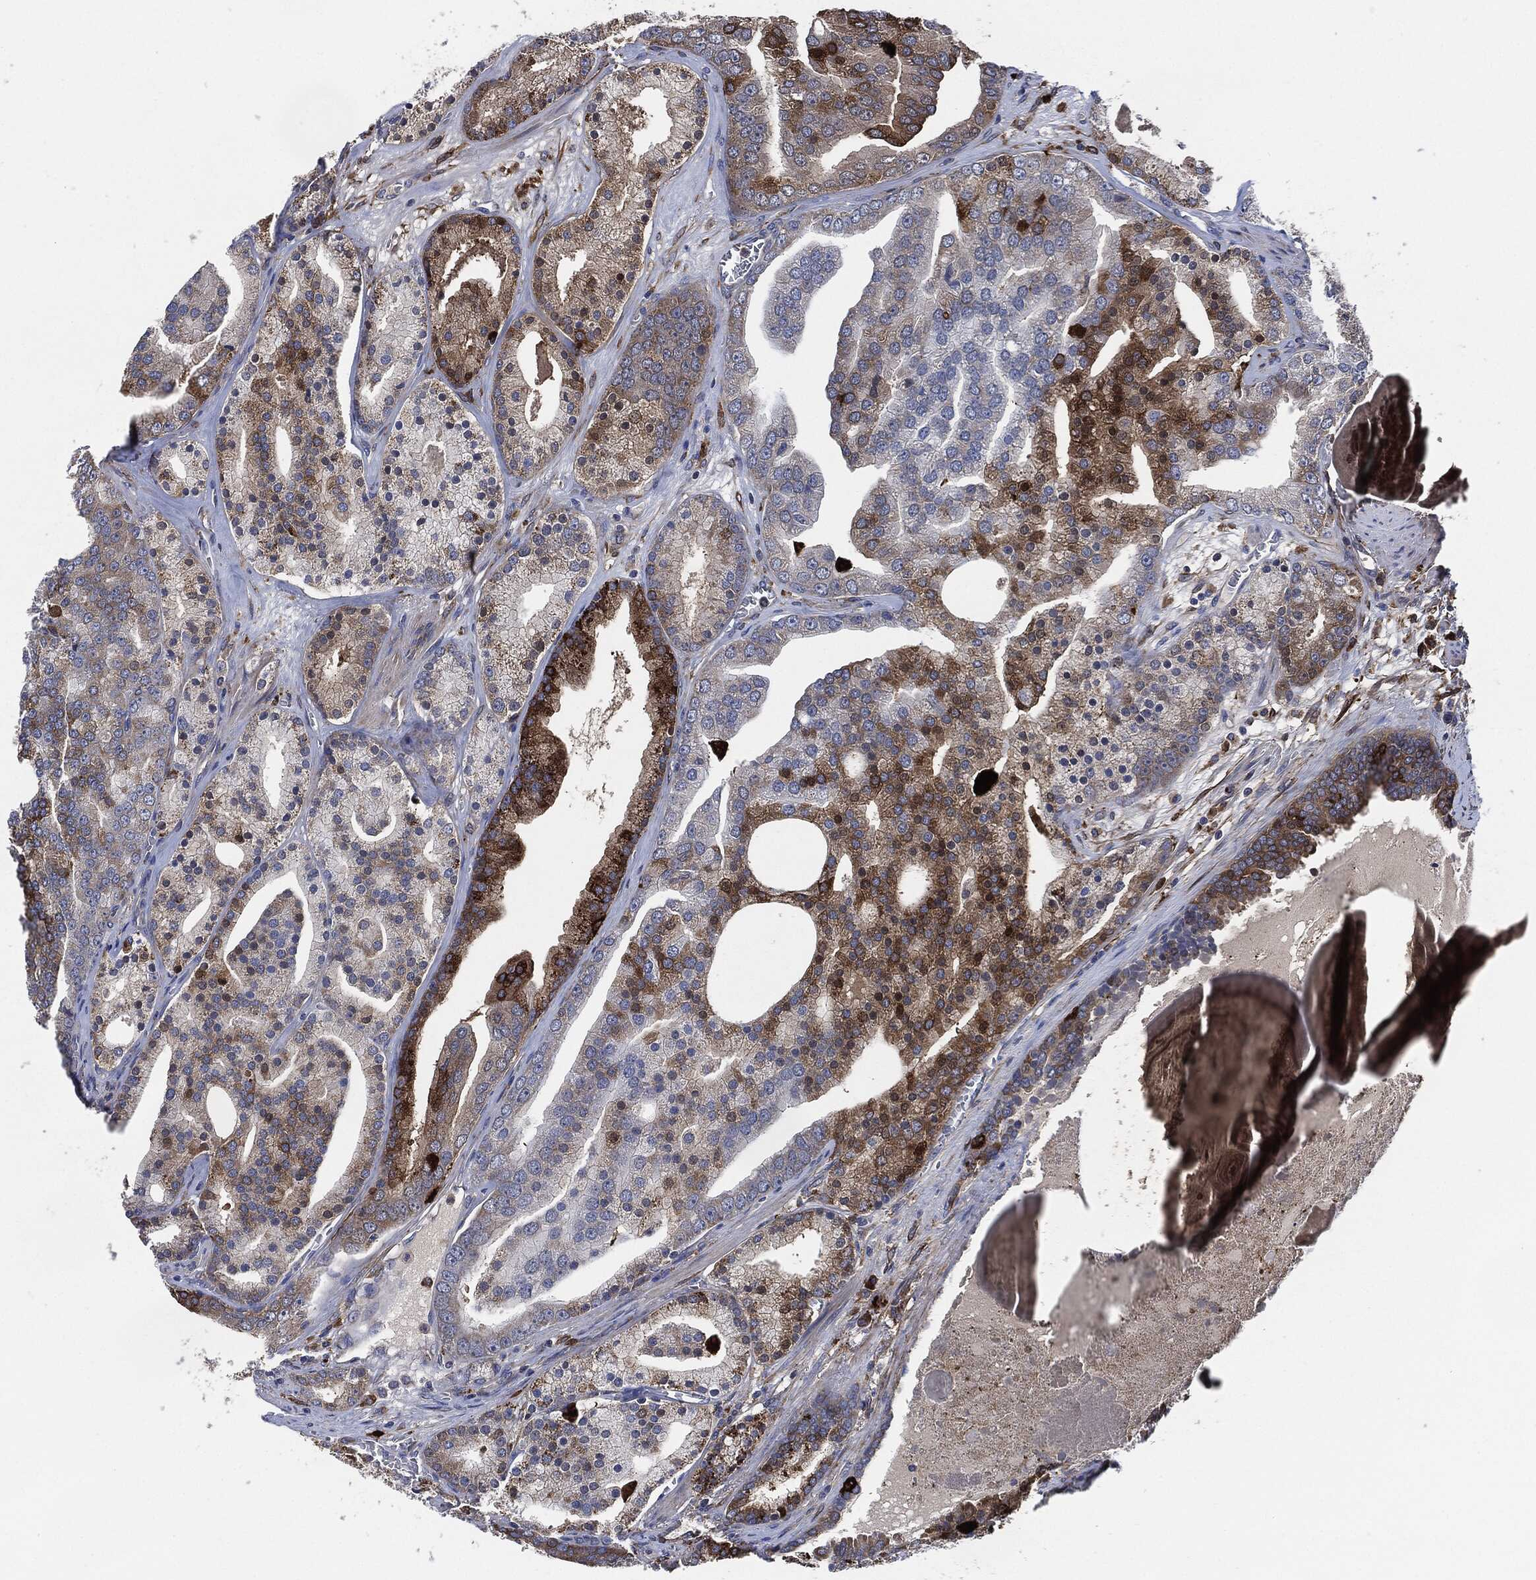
{"staining": {"intensity": "strong", "quantity": "25%-75%", "location": "cytoplasmic/membranous"}, "tissue": "prostate cancer", "cell_type": "Tumor cells", "image_type": "cancer", "snomed": [{"axis": "morphology", "description": "Adenocarcinoma, NOS"}, {"axis": "topography", "description": "Prostate"}], "caption": "Tumor cells show strong cytoplasmic/membranous staining in approximately 25%-75% of cells in adenocarcinoma (prostate).", "gene": "TMEM11", "patient": {"sex": "male", "age": 69}}